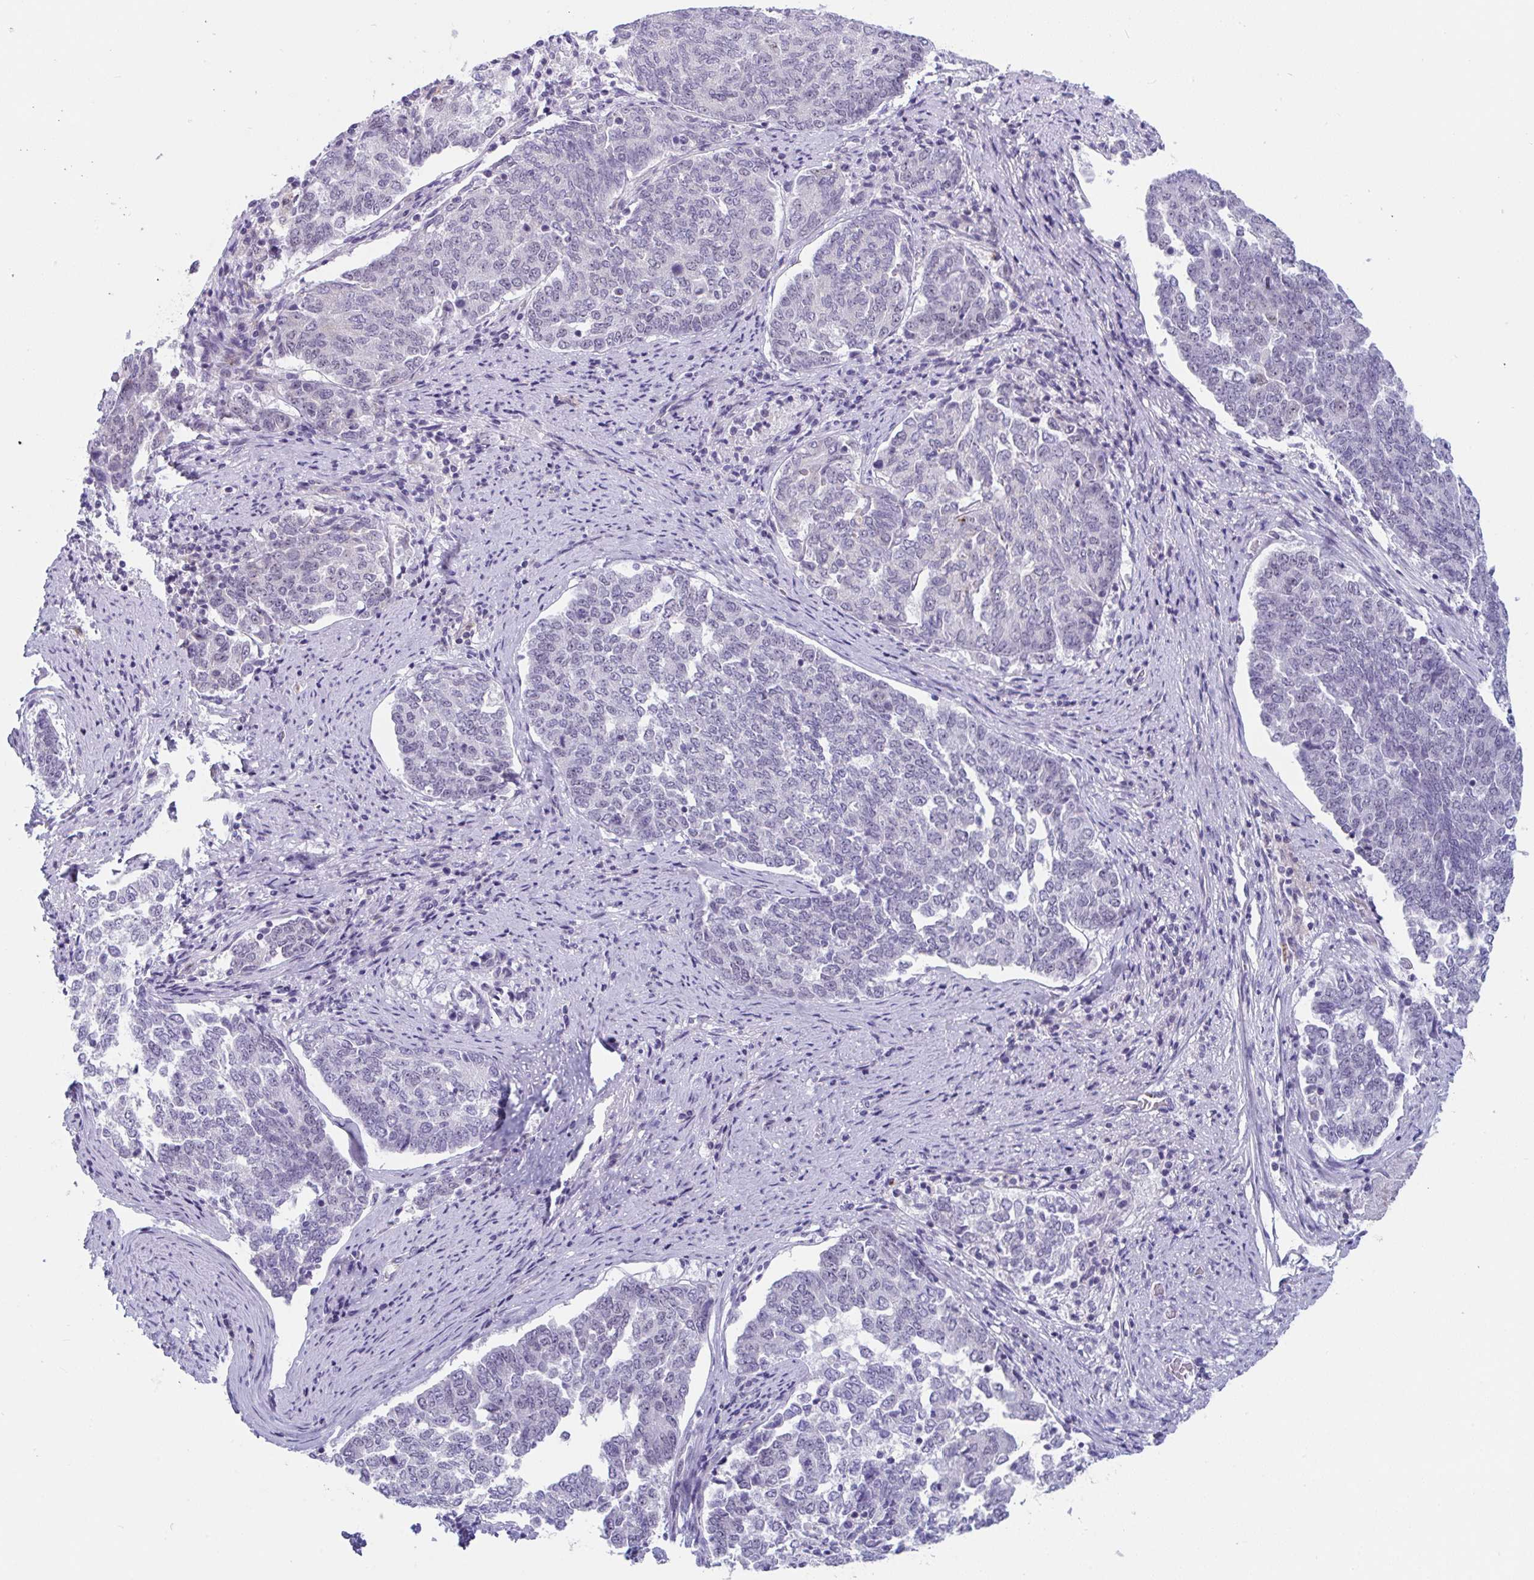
{"staining": {"intensity": "negative", "quantity": "none", "location": "none"}, "tissue": "endometrial cancer", "cell_type": "Tumor cells", "image_type": "cancer", "snomed": [{"axis": "morphology", "description": "Adenocarcinoma, NOS"}, {"axis": "topography", "description": "Endometrium"}], "caption": "Immunohistochemical staining of adenocarcinoma (endometrial) displays no significant expression in tumor cells.", "gene": "CDK13", "patient": {"sex": "female", "age": 80}}